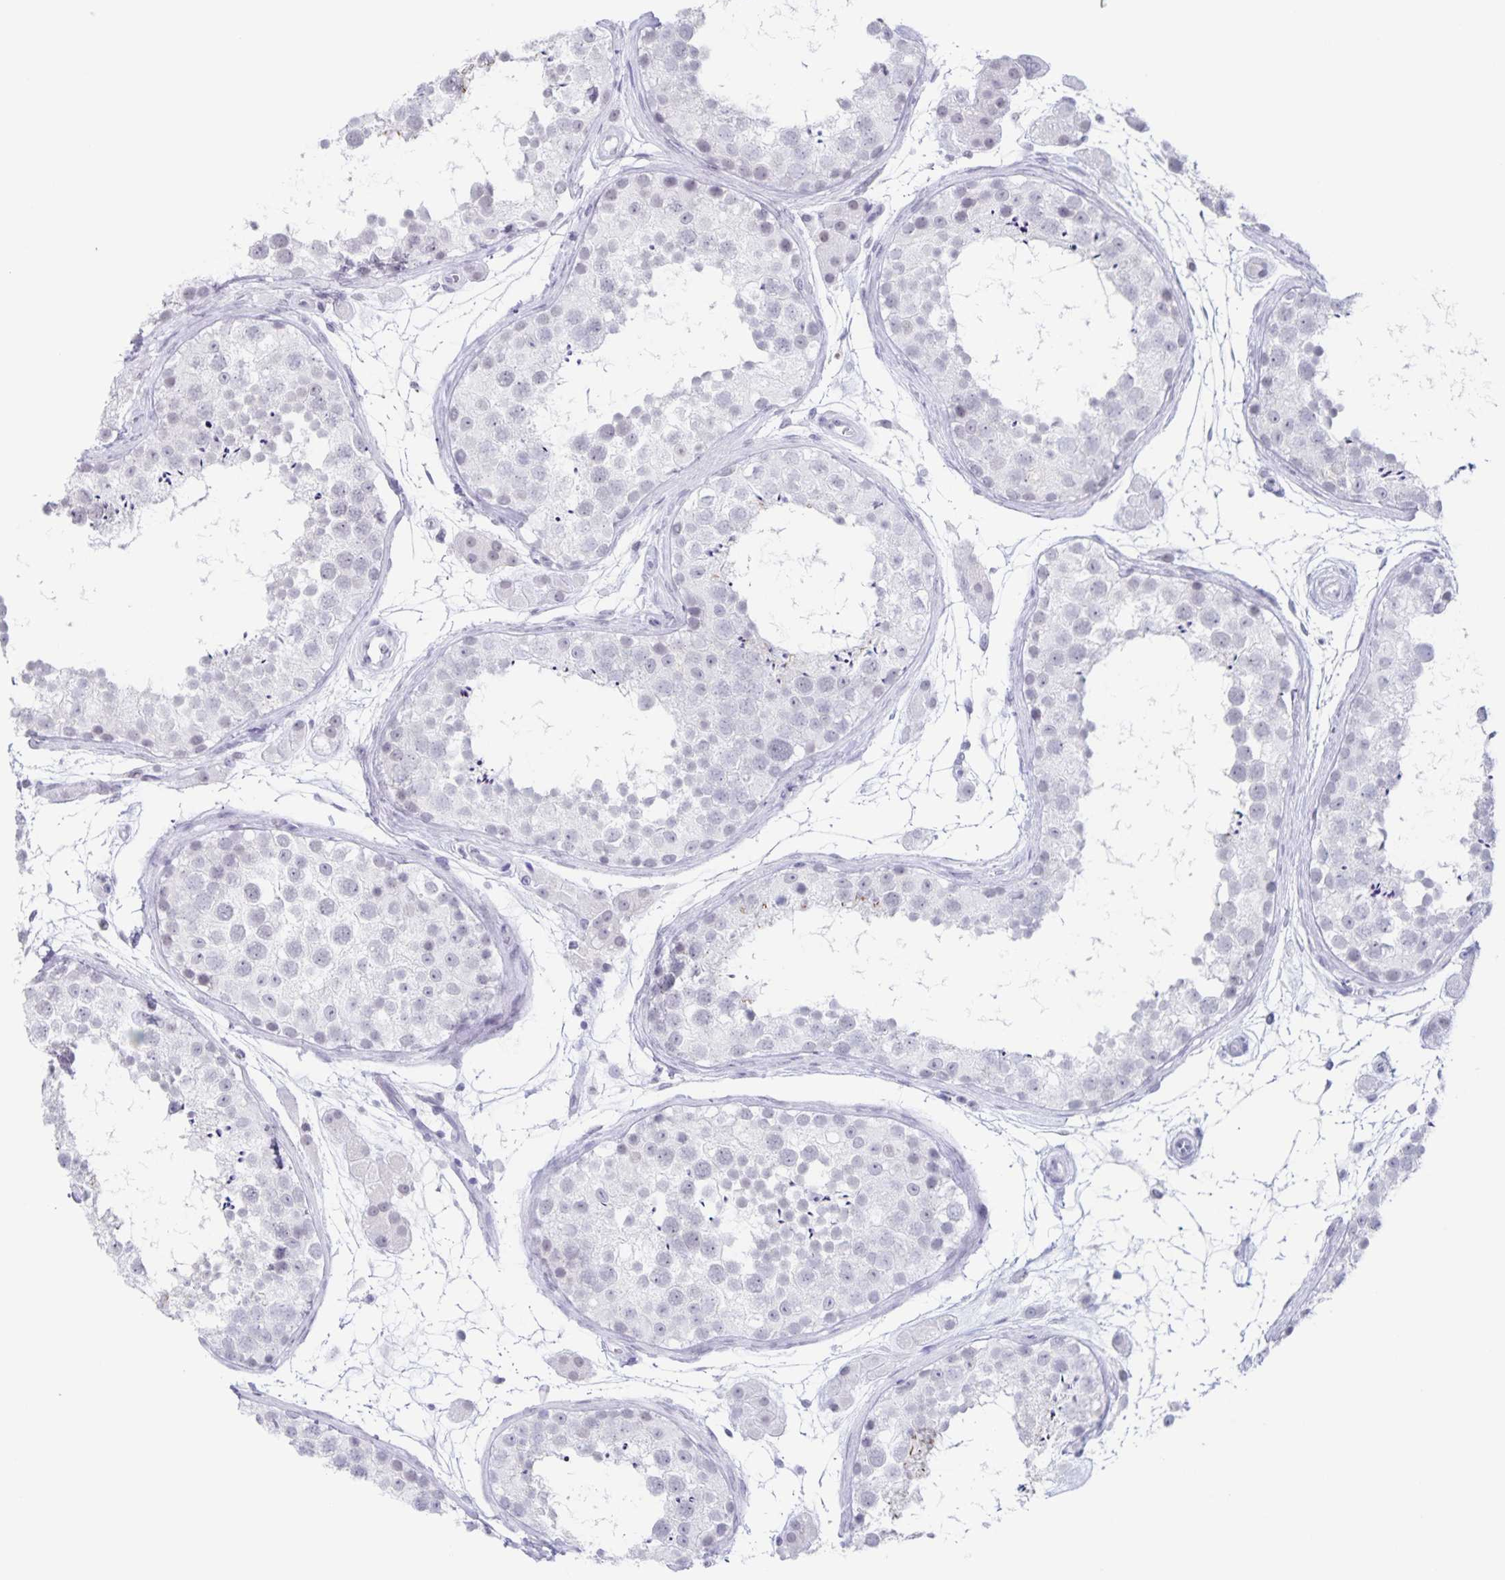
{"staining": {"intensity": "negative", "quantity": "none", "location": "none"}, "tissue": "testis", "cell_type": "Cells in seminiferous ducts", "image_type": "normal", "snomed": [{"axis": "morphology", "description": "Normal tissue, NOS"}, {"axis": "topography", "description": "Testis"}], "caption": "The photomicrograph displays no significant expression in cells in seminiferous ducts of testis.", "gene": "LCE6A", "patient": {"sex": "male", "age": 41}}